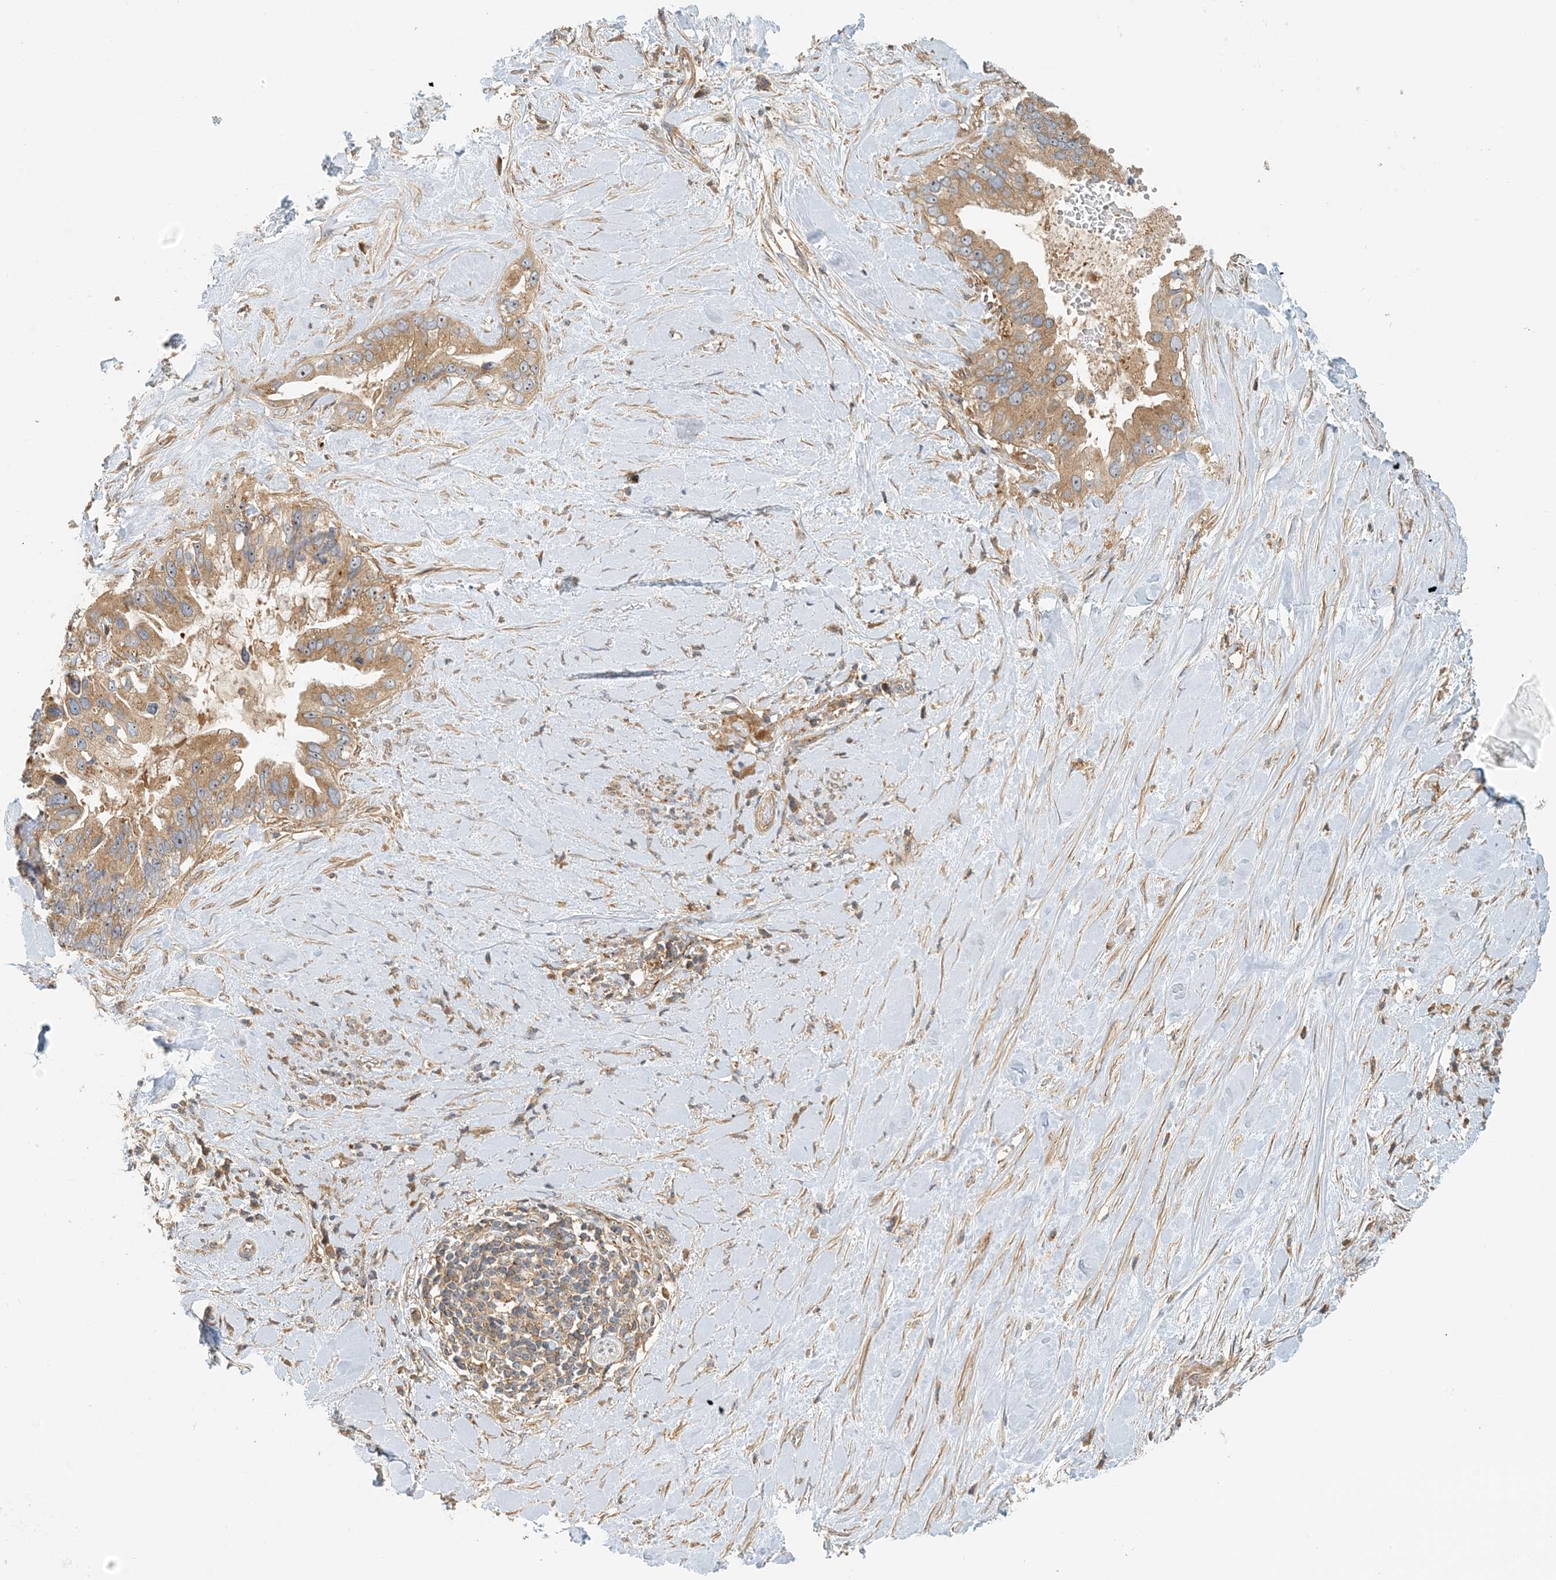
{"staining": {"intensity": "moderate", "quantity": ">75%", "location": "cytoplasmic/membranous"}, "tissue": "pancreatic cancer", "cell_type": "Tumor cells", "image_type": "cancer", "snomed": [{"axis": "morphology", "description": "Inflammation, NOS"}, {"axis": "morphology", "description": "Adenocarcinoma, NOS"}, {"axis": "topography", "description": "Pancreas"}], "caption": "Brown immunohistochemical staining in human pancreatic adenocarcinoma reveals moderate cytoplasmic/membranous expression in approximately >75% of tumor cells.", "gene": "COLEC11", "patient": {"sex": "female", "age": 56}}